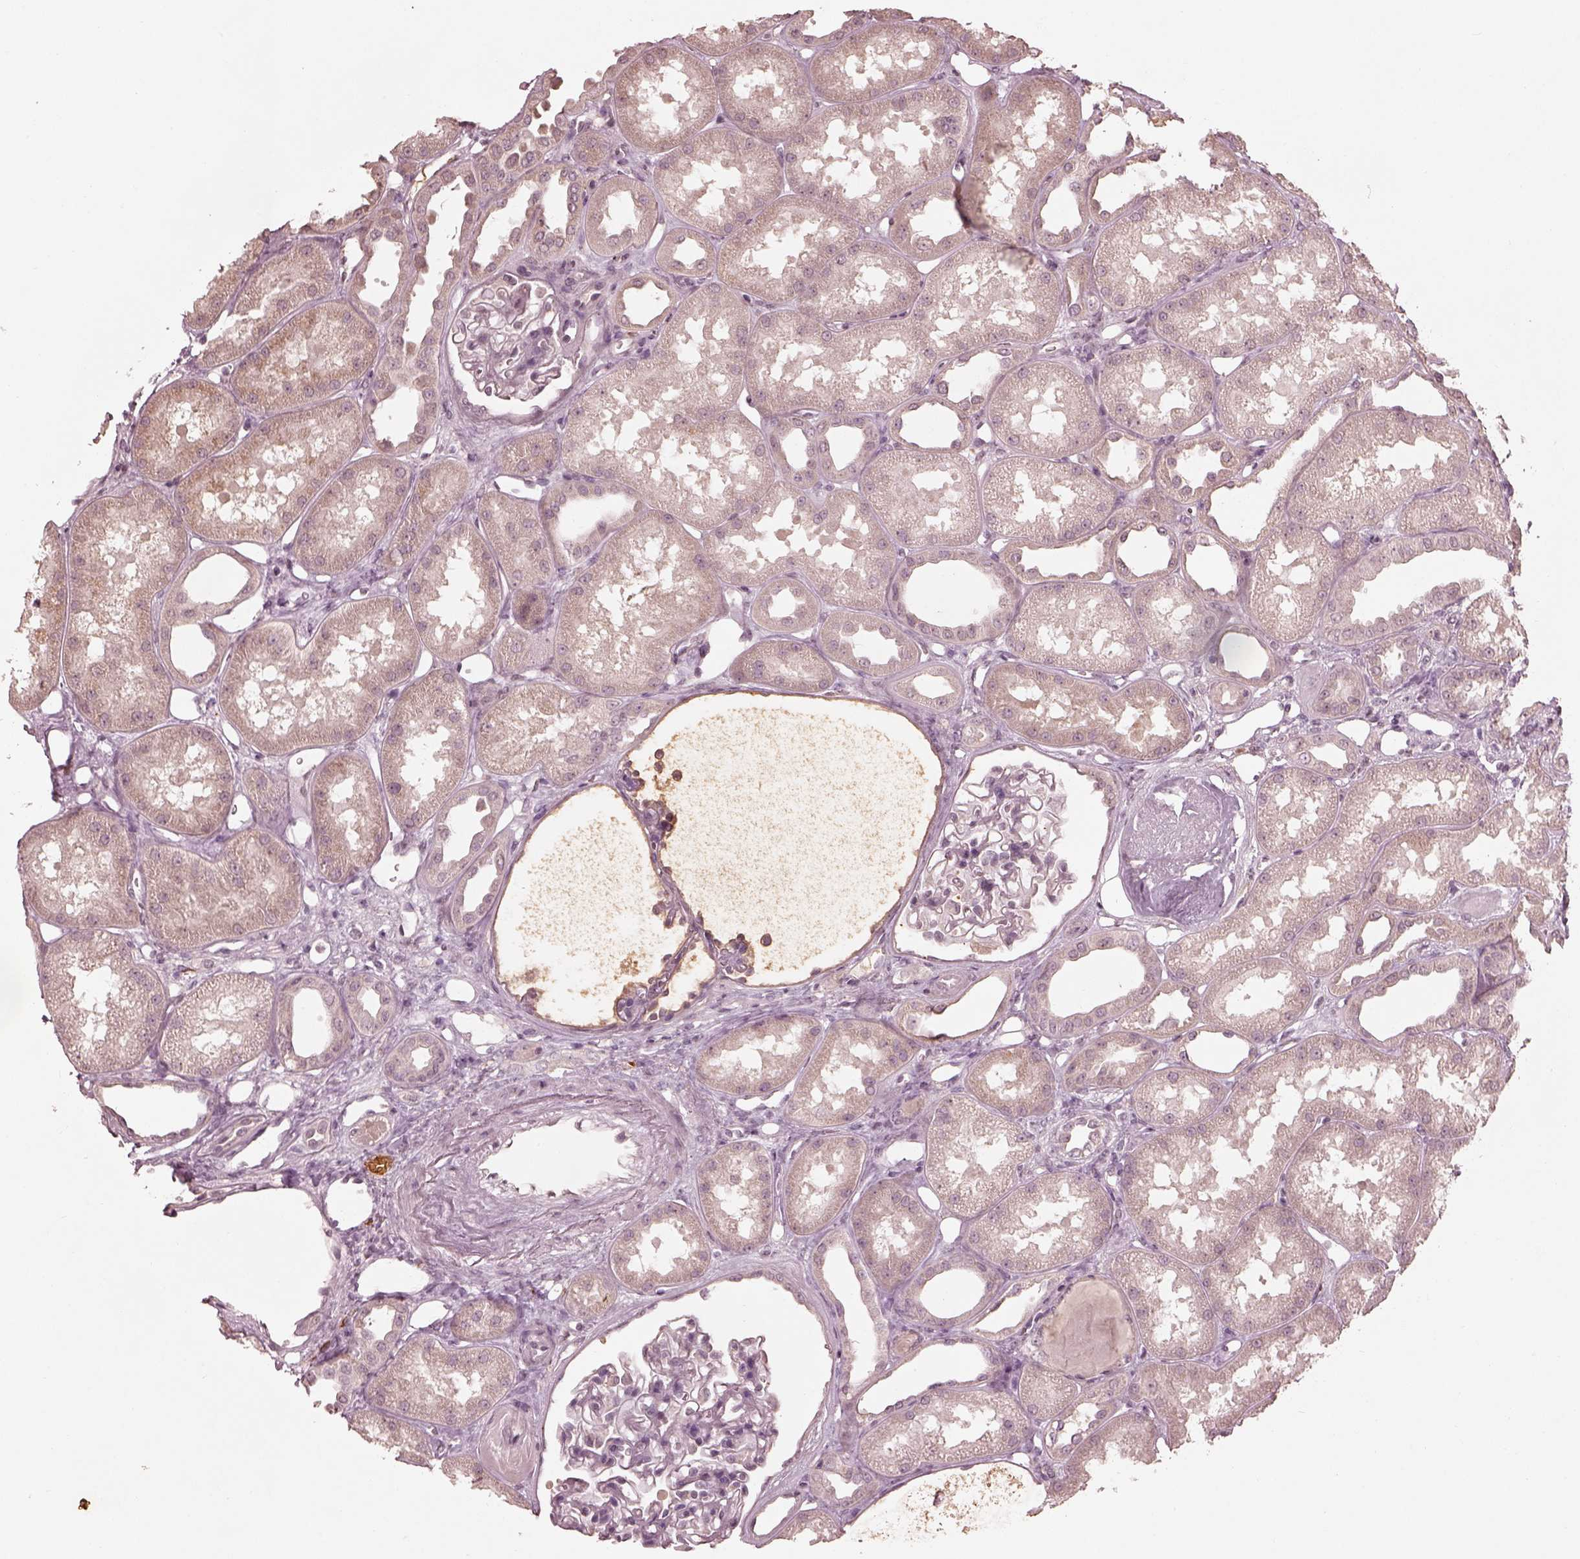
{"staining": {"intensity": "negative", "quantity": "none", "location": "none"}, "tissue": "kidney", "cell_type": "Cells in glomeruli", "image_type": "normal", "snomed": [{"axis": "morphology", "description": "Normal tissue, NOS"}, {"axis": "topography", "description": "Kidney"}], "caption": "The micrograph shows no significant expression in cells in glomeruli of kidney. Nuclei are stained in blue.", "gene": "CALR3", "patient": {"sex": "male", "age": 61}}